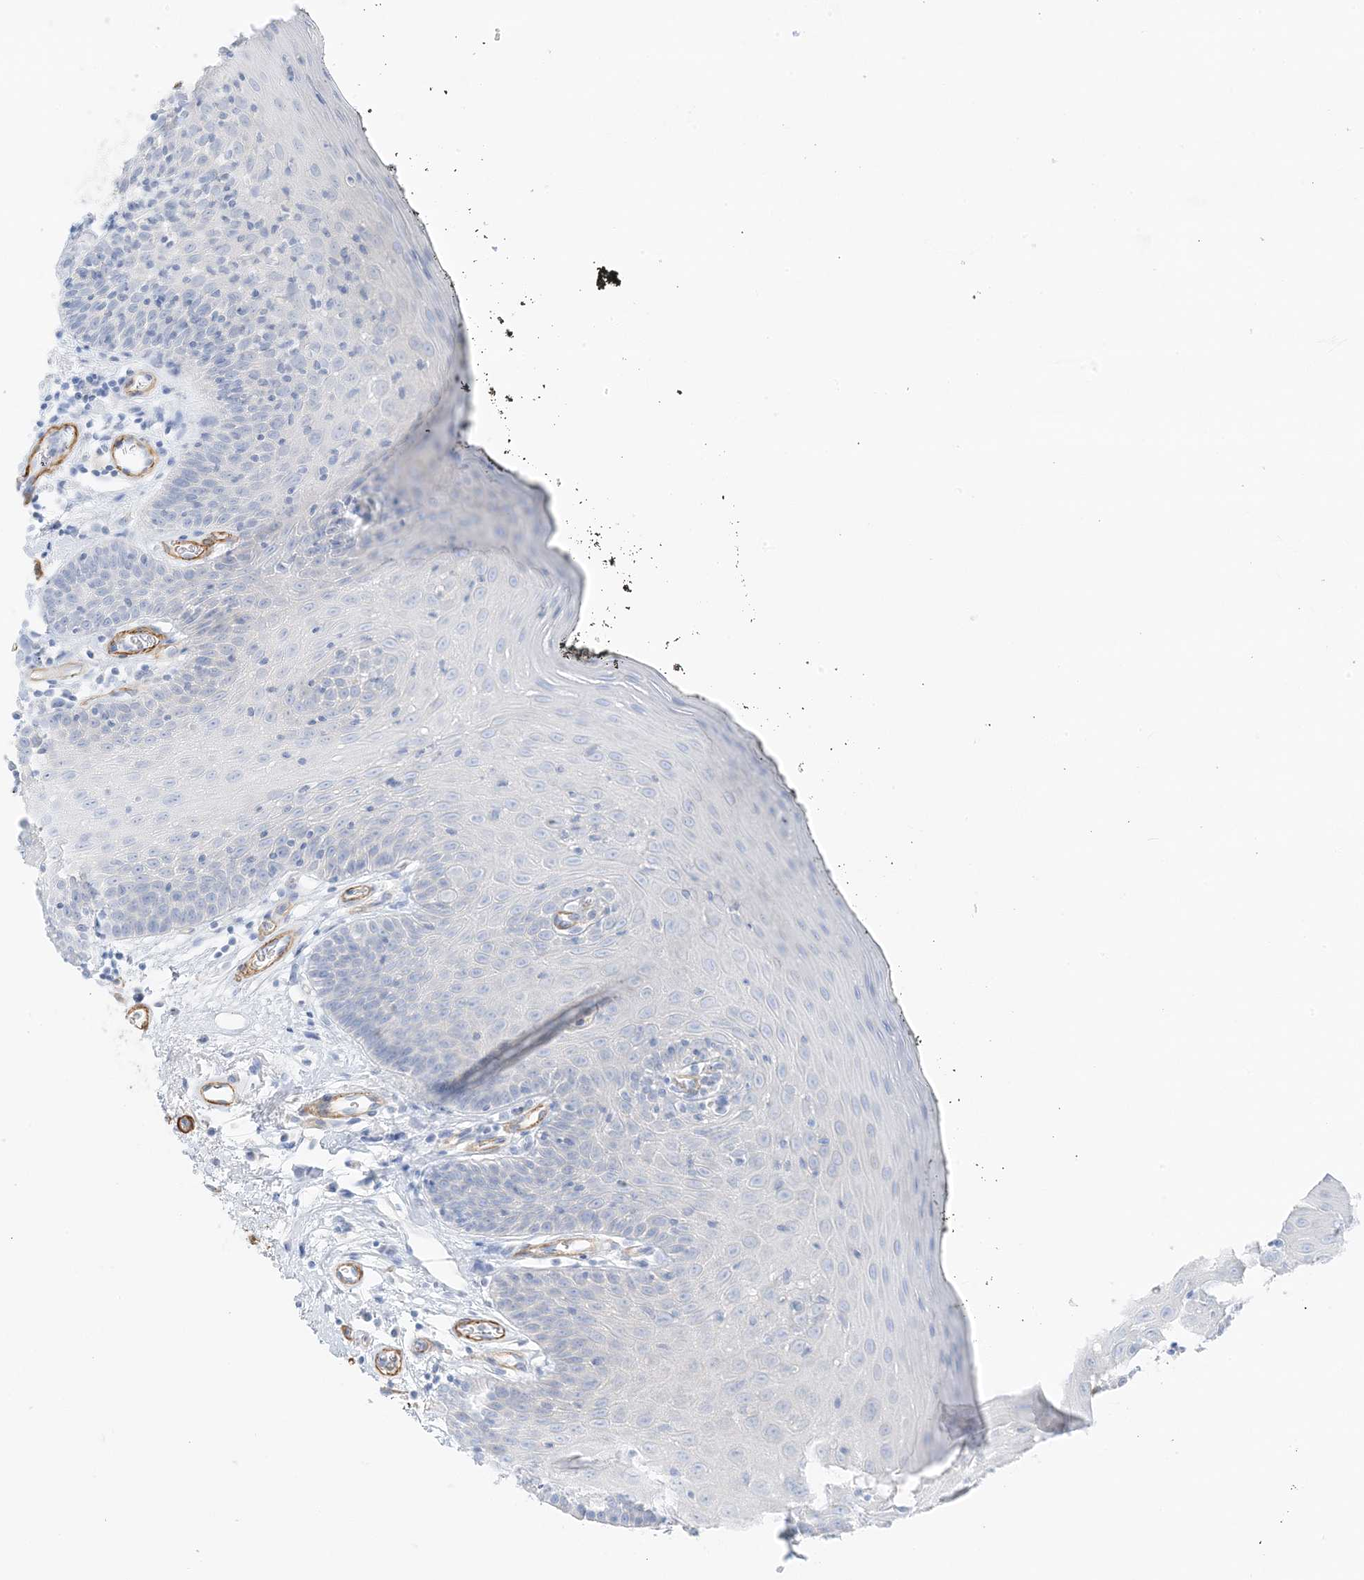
{"staining": {"intensity": "negative", "quantity": "none", "location": "none"}, "tissue": "oral mucosa", "cell_type": "Squamous epithelial cells", "image_type": "normal", "snomed": [{"axis": "morphology", "description": "Normal tissue, NOS"}, {"axis": "topography", "description": "Oral tissue"}], "caption": "High magnification brightfield microscopy of benign oral mucosa stained with DAB (3,3'-diaminobenzidine) (brown) and counterstained with hematoxylin (blue): squamous epithelial cells show no significant positivity.", "gene": "SLC22A13", "patient": {"sex": "male", "age": 74}}